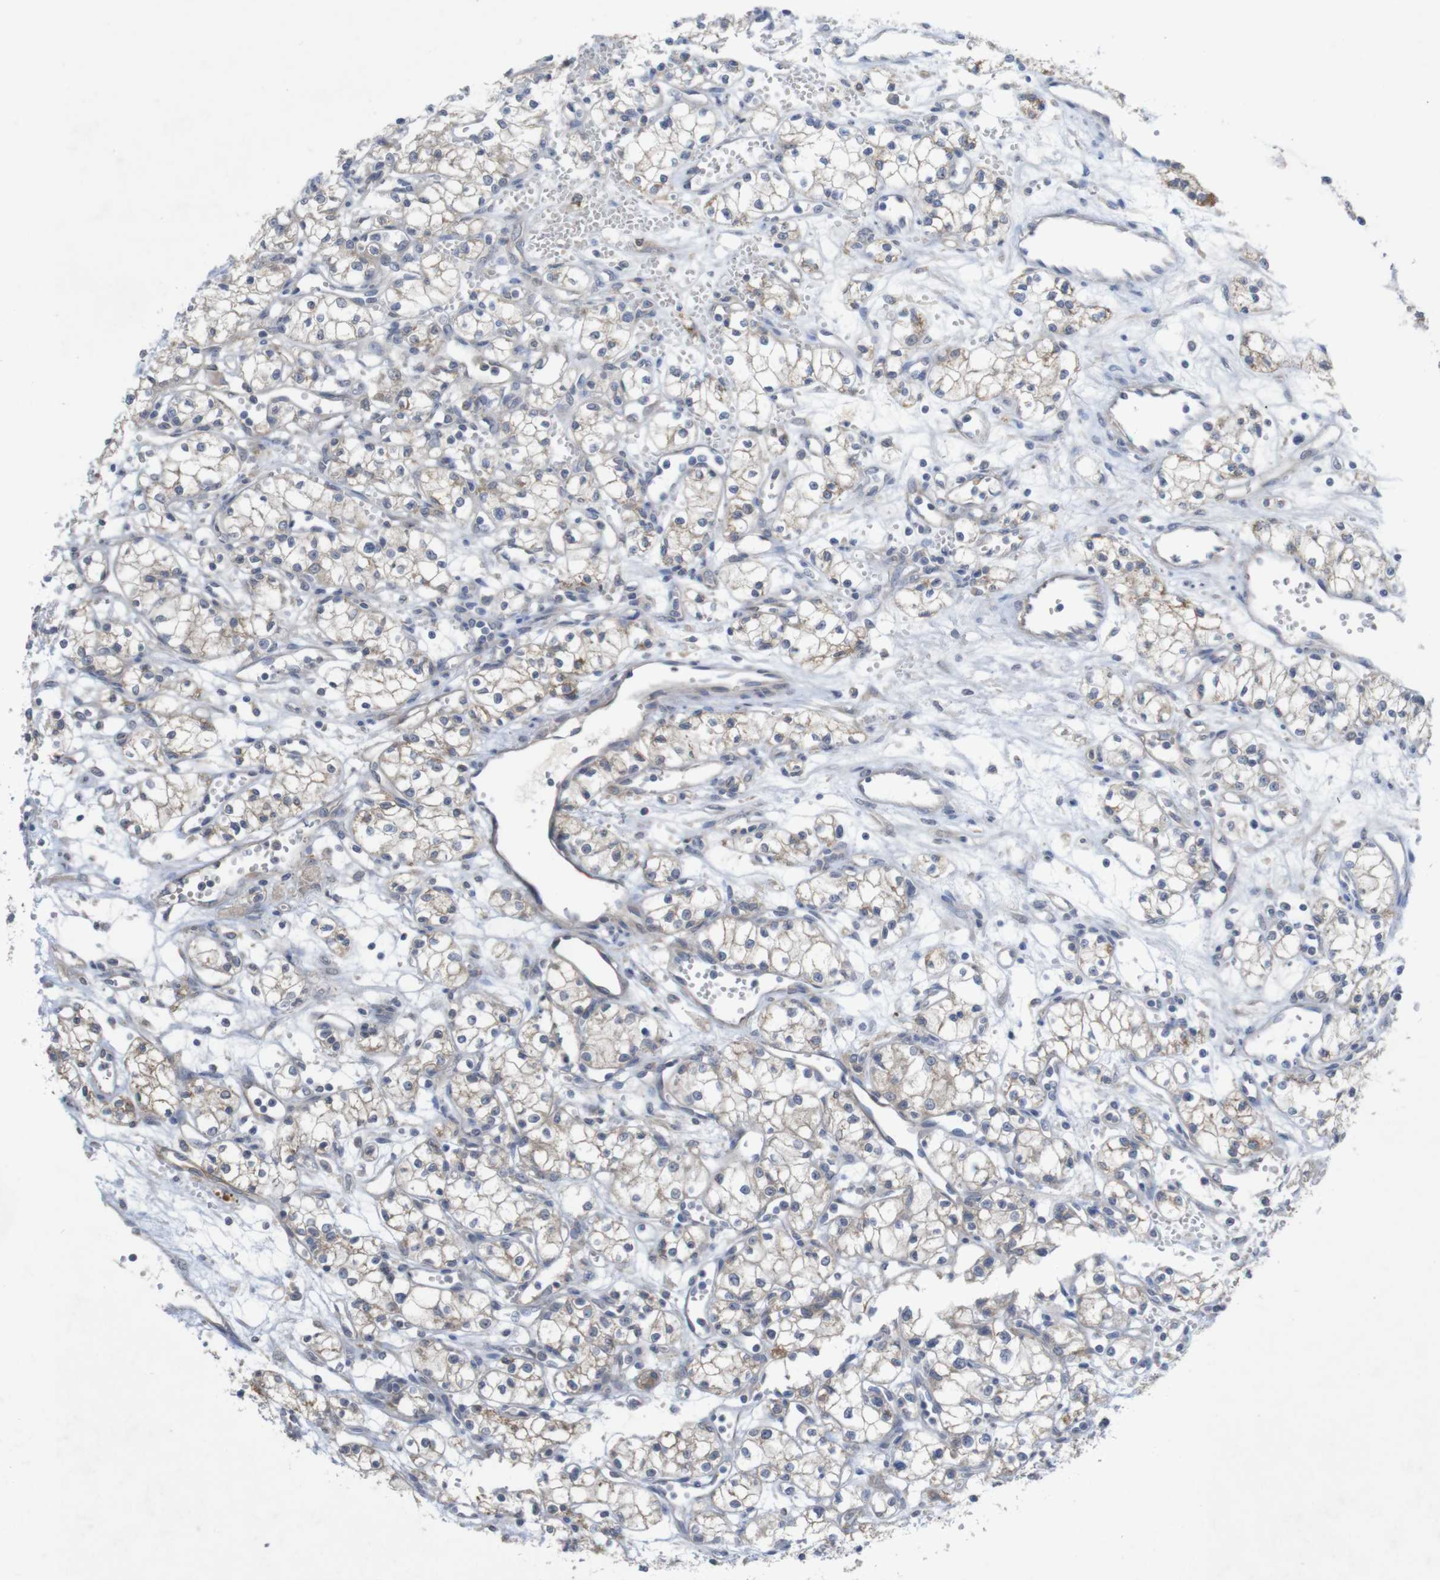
{"staining": {"intensity": "weak", "quantity": ">75%", "location": "cytoplasmic/membranous"}, "tissue": "renal cancer", "cell_type": "Tumor cells", "image_type": "cancer", "snomed": [{"axis": "morphology", "description": "Normal tissue, NOS"}, {"axis": "morphology", "description": "Adenocarcinoma, NOS"}, {"axis": "topography", "description": "Kidney"}], "caption": "The immunohistochemical stain highlights weak cytoplasmic/membranous staining in tumor cells of adenocarcinoma (renal) tissue.", "gene": "BCAR3", "patient": {"sex": "male", "age": 59}}